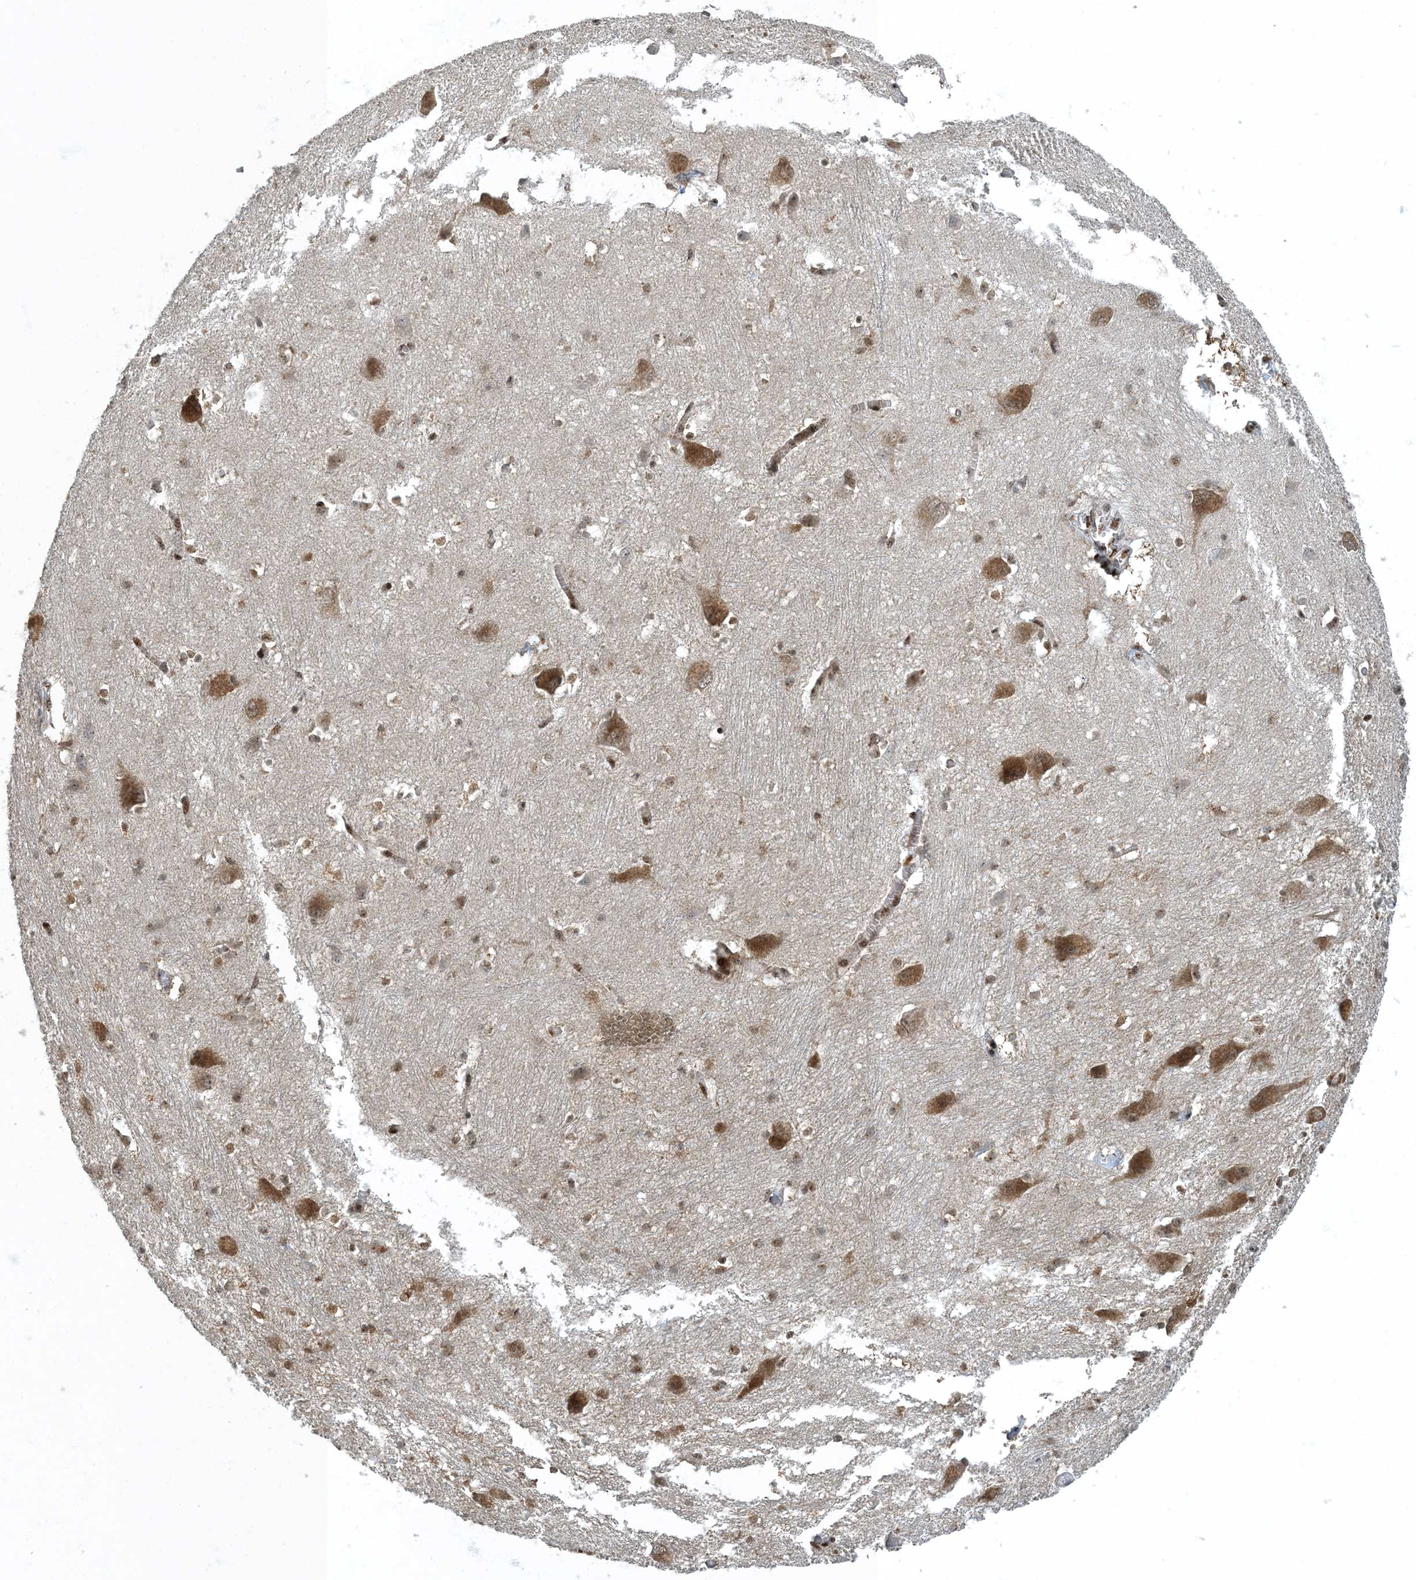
{"staining": {"intensity": "moderate", "quantity": "25%-75%", "location": "cytoplasmic/membranous,nuclear"}, "tissue": "caudate", "cell_type": "Glial cells", "image_type": "normal", "snomed": [{"axis": "morphology", "description": "Normal tissue, NOS"}, {"axis": "topography", "description": "Lateral ventricle wall"}], "caption": "The histopathology image demonstrates immunohistochemical staining of benign caudate. There is moderate cytoplasmic/membranous,nuclear staining is identified in approximately 25%-75% of glial cells. The staining was performed using DAB, with brown indicating positive protein expression. Nuclei are stained blue with hematoxylin.", "gene": "MBD1", "patient": {"sex": "male", "age": 37}}